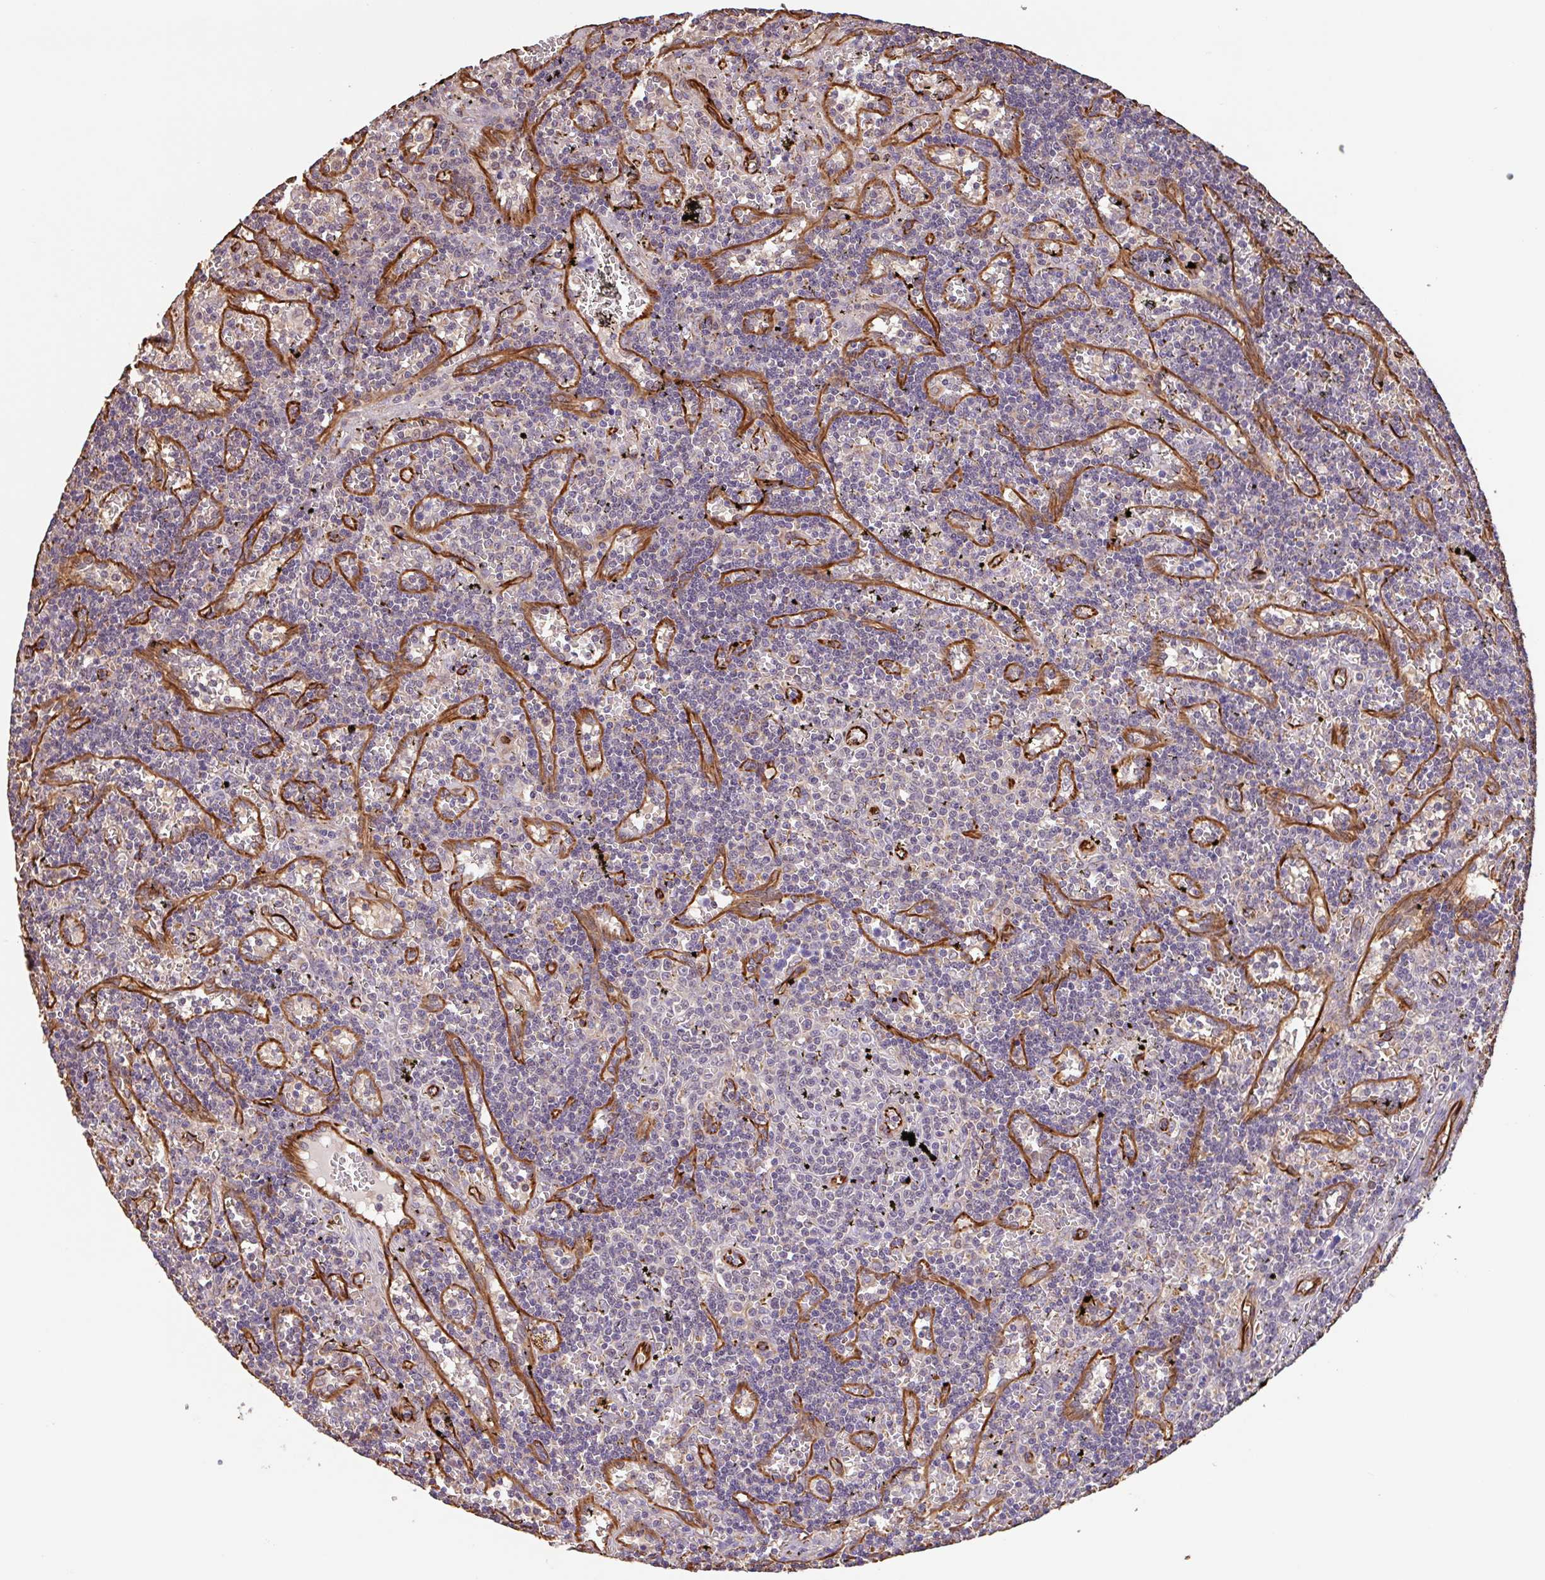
{"staining": {"intensity": "negative", "quantity": "none", "location": "none"}, "tissue": "lymphoma", "cell_type": "Tumor cells", "image_type": "cancer", "snomed": [{"axis": "morphology", "description": "Malignant lymphoma, non-Hodgkin's type, Low grade"}, {"axis": "topography", "description": "Spleen"}], "caption": "Human lymphoma stained for a protein using immunohistochemistry shows no expression in tumor cells.", "gene": "ZNF790", "patient": {"sex": "male", "age": 60}}